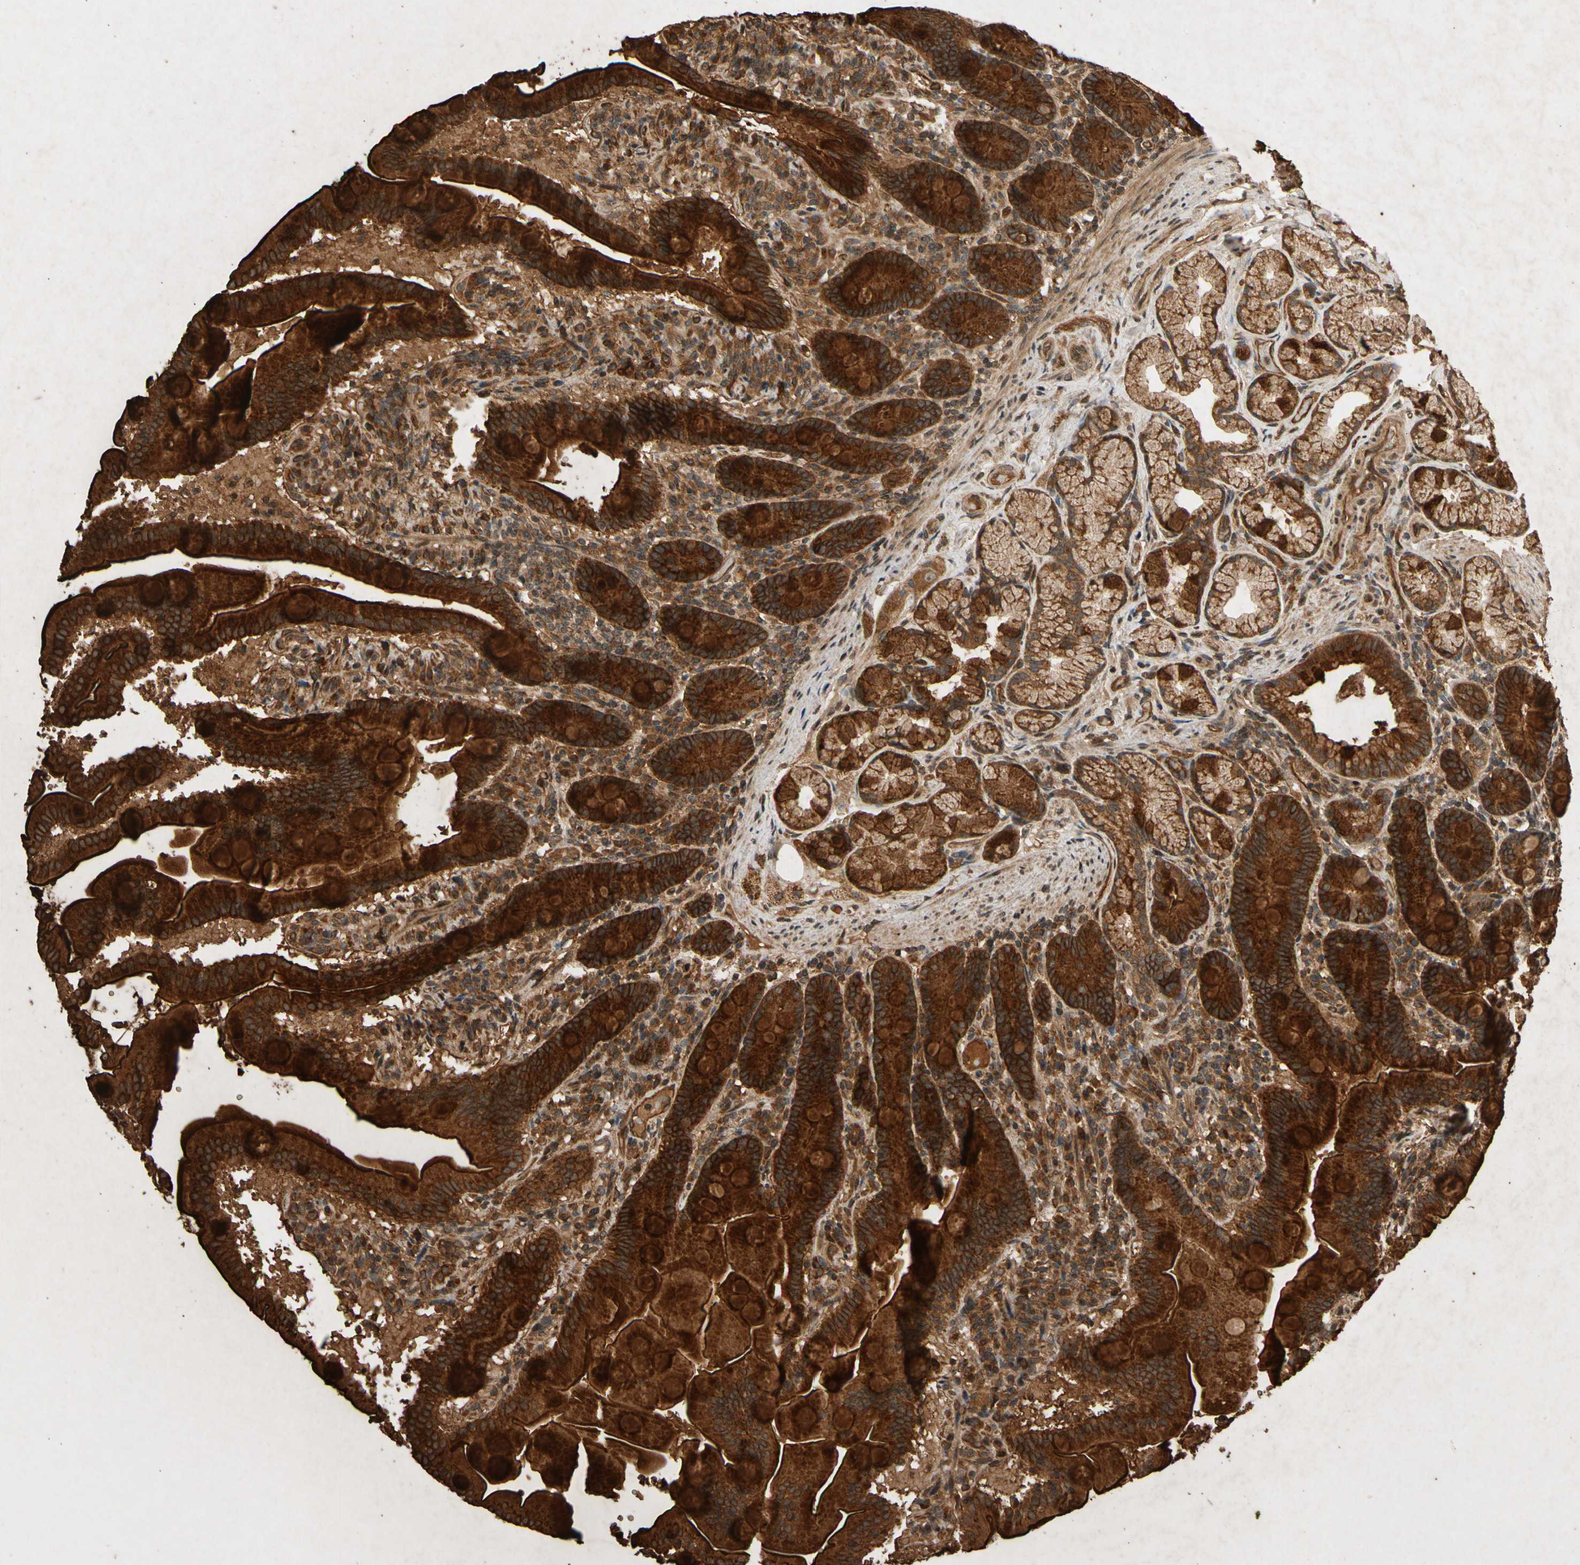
{"staining": {"intensity": "strong", "quantity": ">75%", "location": "cytoplasmic/membranous"}, "tissue": "duodenum", "cell_type": "Glandular cells", "image_type": "normal", "snomed": [{"axis": "morphology", "description": "Normal tissue, NOS"}, {"axis": "topography", "description": "Duodenum"}], "caption": "Duodenum stained with a brown dye shows strong cytoplasmic/membranous positive expression in approximately >75% of glandular cells.", "gene": "TXN2", "patient": {"sex": "male", "age": 54}}